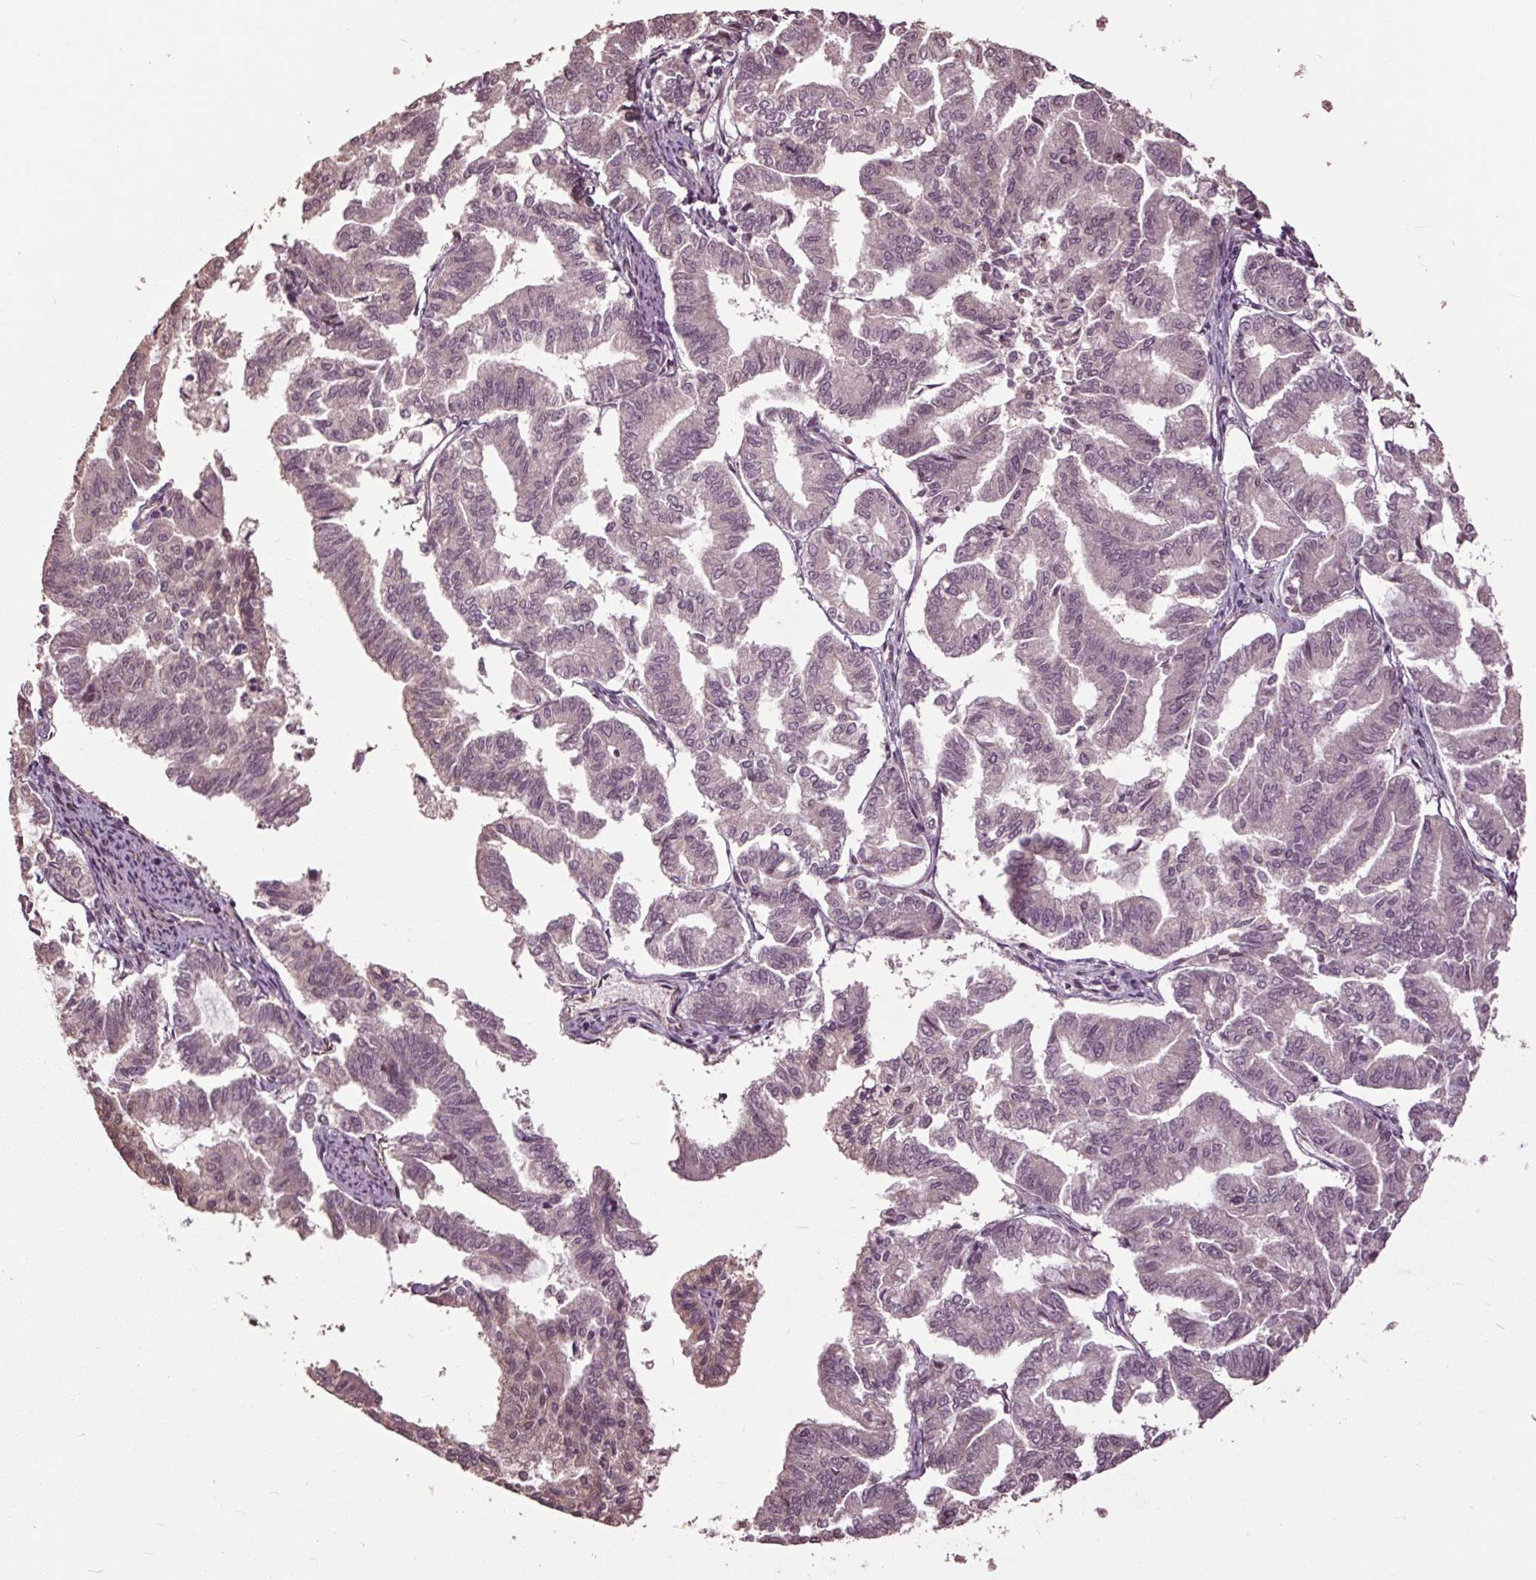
{"staining": {"intensity": "negative", "quantity": "none", "location": "none"}, "tissue": "endometrial cancer", "cell_type": "Tumor cells", "image_type": "cancer", "snomed": [{"axis": "morphology", "description": "Adenocarcinoma, NOS"}, {"axis": "topography", "description": "Endometrium"}], "caption": "An immunohistochemistry histopathology image of endometrial adenocarcinoma is shown. There is no staining in tumor cells of endometrial adenocarcinoma. (DAB immunohistochemistry with hematoxylin counter stain).", "gene": "CEP95", "patient": {"sex": "female", "age": 79}}